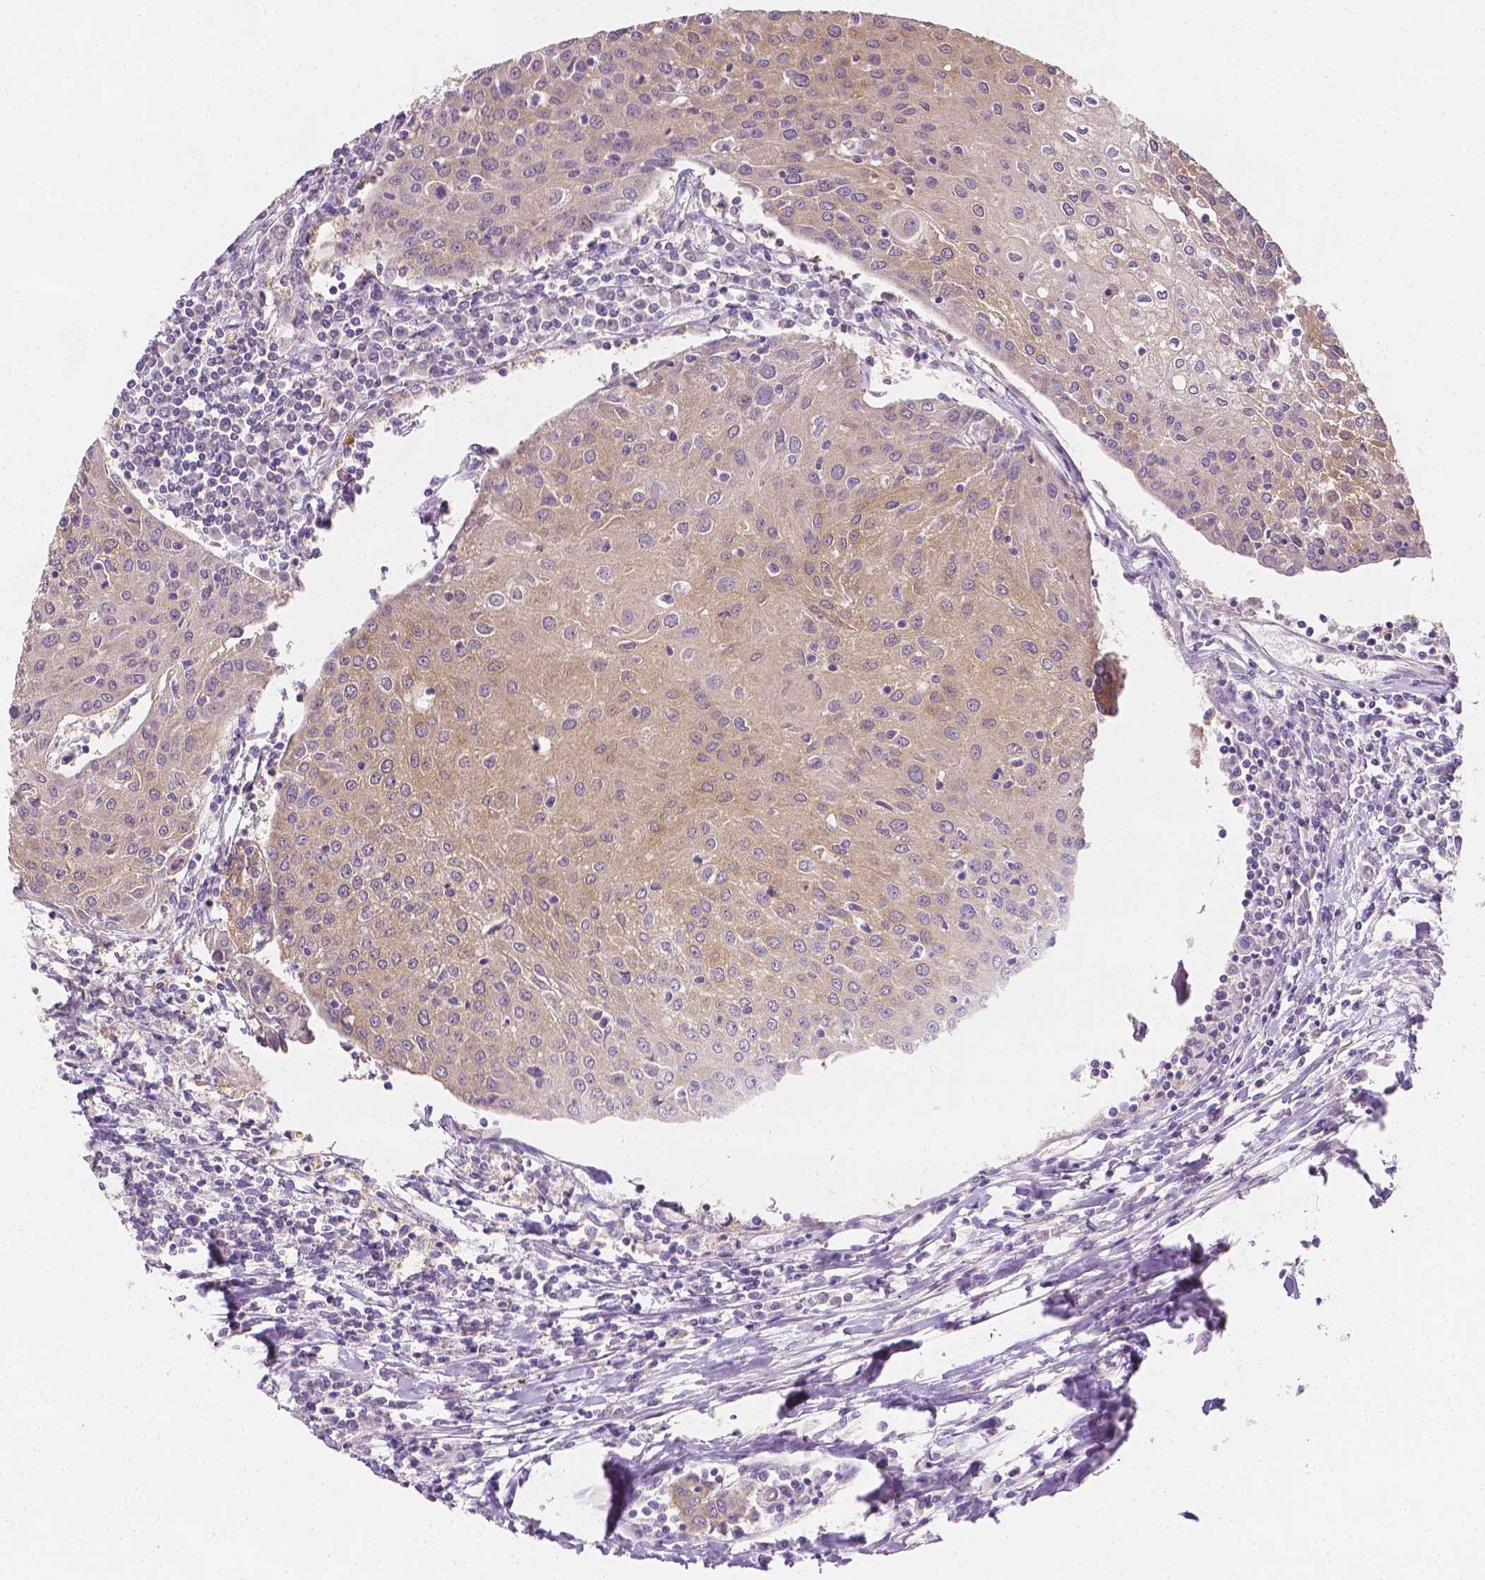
{"staining": {"intensity": "weak", "quantity": "25%-75%", "location": "cytoplasmic/membranous"}, "tissue": "urothelial cancer", "cell_type": "Tumor cells", "image_type": "cancer", "snomed": [{"axis": "morphology", "description": "Urothelial carcinoma, High grade"}, {"axis": "topography", "description": "Urinary bladder"}], "caption": "A brown stain labels weak cytoplasmic/membranous positivity of a protein in human urothelial cancer tumor cells. Immunohistochemistry (ihc) stains the protein of interest in brown and the nuclei are stained blue.", "gene": "FASN", "patient": {"sex": "female", "age": 85}}